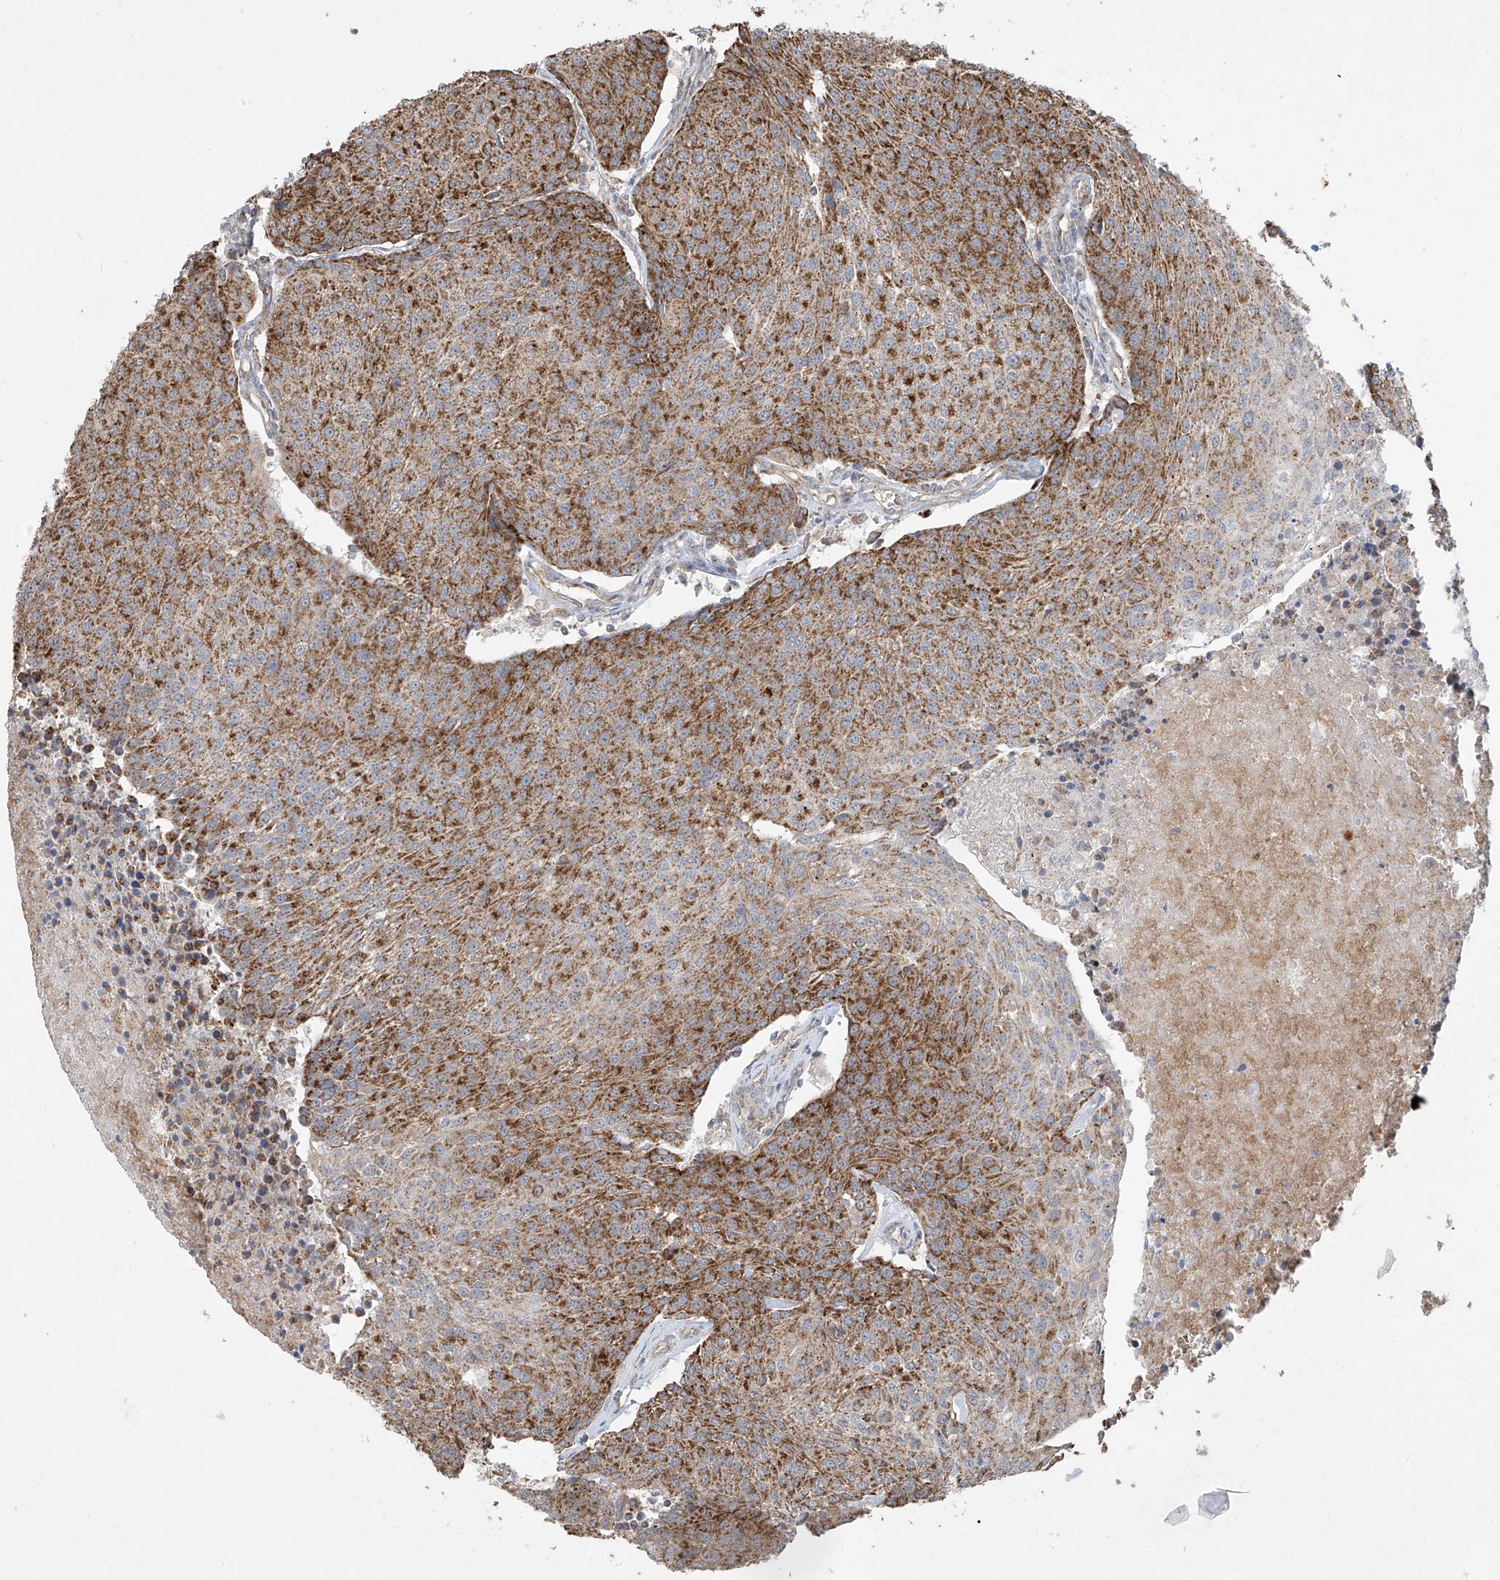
{"staining": {"intensity": "moderate", "quantity": ">75%", "location": "cytoplasmic/membranous"}, "tissue": "urothelial cancer", "cell_type": "Tumor cells", "image_type": "cancer", "snomed": [{"axis": "morphology", "description": "Urothelial carcinoma, High grade"}, {"axis": "topography", "description": "Urinary bladder"}], "caption": "This micrograph exhibits IHC staining of human urothelial cancer, with medium moderate cytoplasmic/membranous positivity in approximately >75% of tumor cells.", "gene": "UQCC1", "patient": {"sex": "female", "age": 85}}